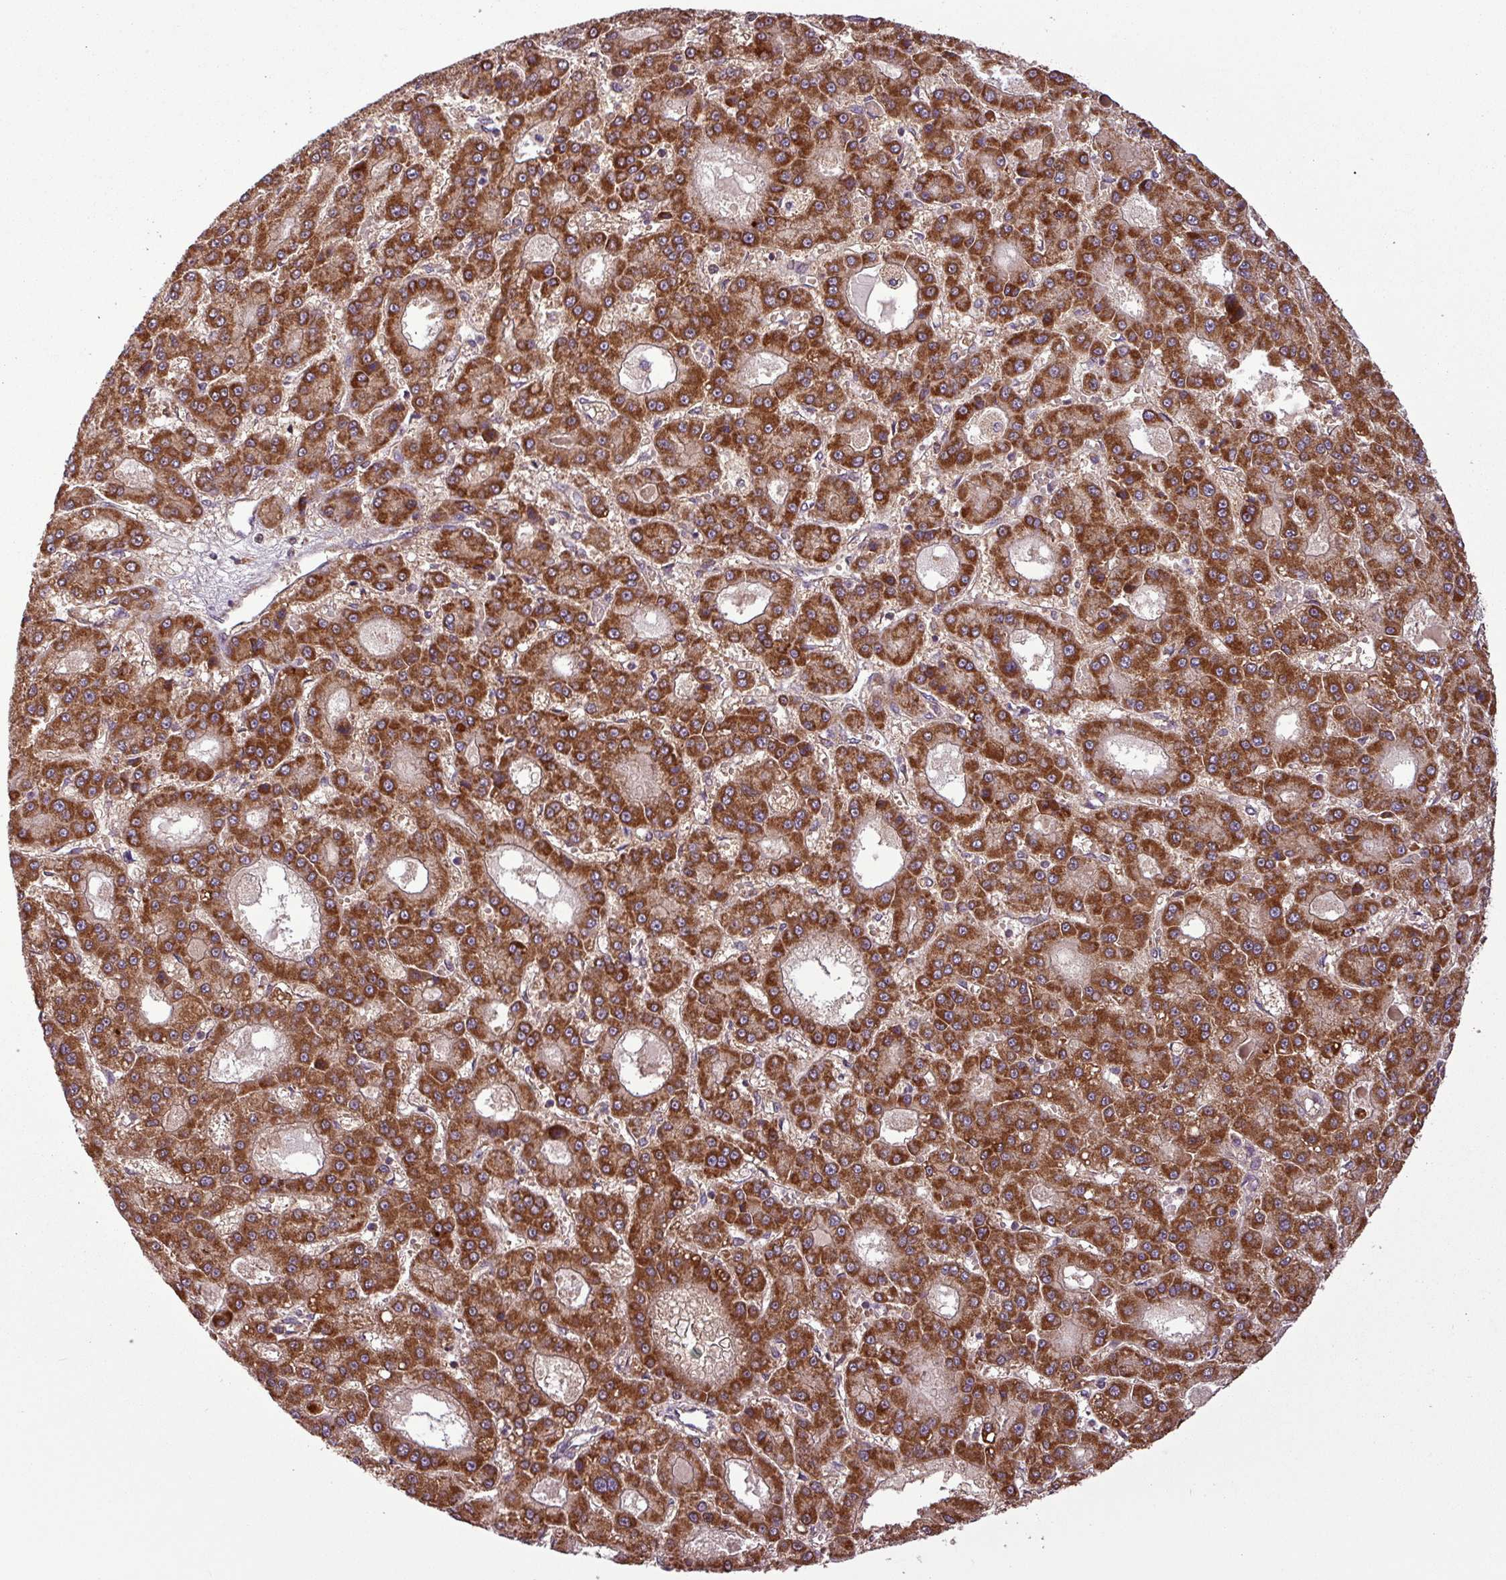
{"staining": {"intensity": "strong", "quantity": ">75%", "location": "cytoplasmic/membranous"}, "tissue": "liver cancer", "cell_type": "Tumor cells", "image_type": "cancer", "snomed": [{"axis": "morphology", "description": "Carcinoma, Hepatocellular, NOS"}, {"axis": "topography", "description": "Liver"}], "caption": "This image demonstrates immunohistochemistry (IHC) staining of hepatocellular carcinoma (liver), with high strong cytoplasmic/membranous positivity in approximately >75% of tumor cells.", "gene": "MCTP2", "patient": {"sex": "male", "age": 70}}